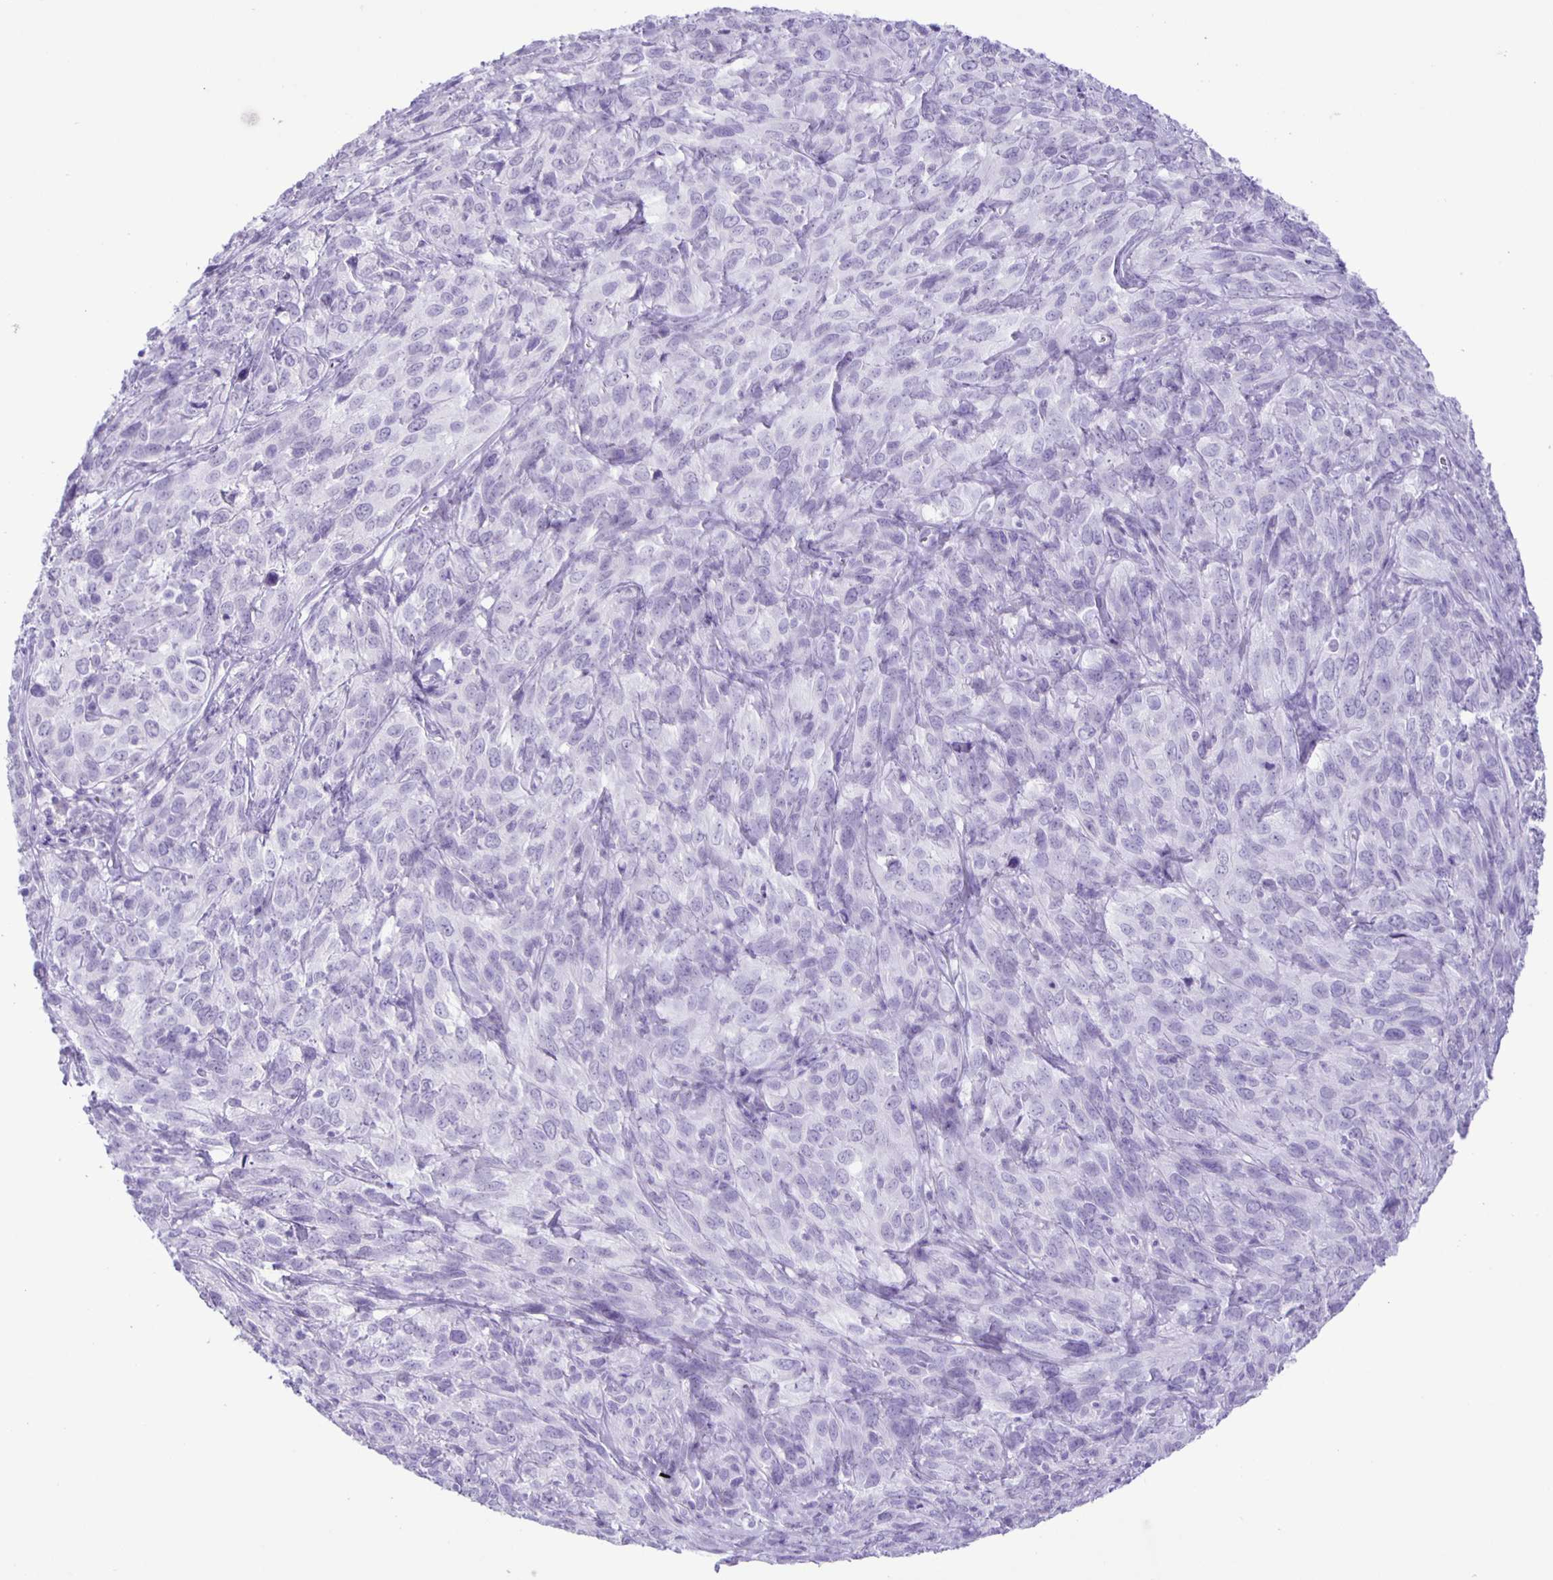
{"staining": {"intensity": "negative", "quantity": "none", "location": "none"}, "tissue": "cervical cancer", "cell_type": "Tumor cells", "image_type": "cancer", "snomed": [{"axis": "morphology", "description": "Squamous cell carcinoma, NOS"}, {"axis": "topography", "description": "Cervix"}], "caption": "High magnification brightfield microscopy of cervical cancer (squamous cell carcinoma) stained with DAB (brown) and counterstained with hematoxylin (blue): tumor cells show no significant expression.", "gene": "EZHIP", "patient": {"sex": "female", "age": 51}}